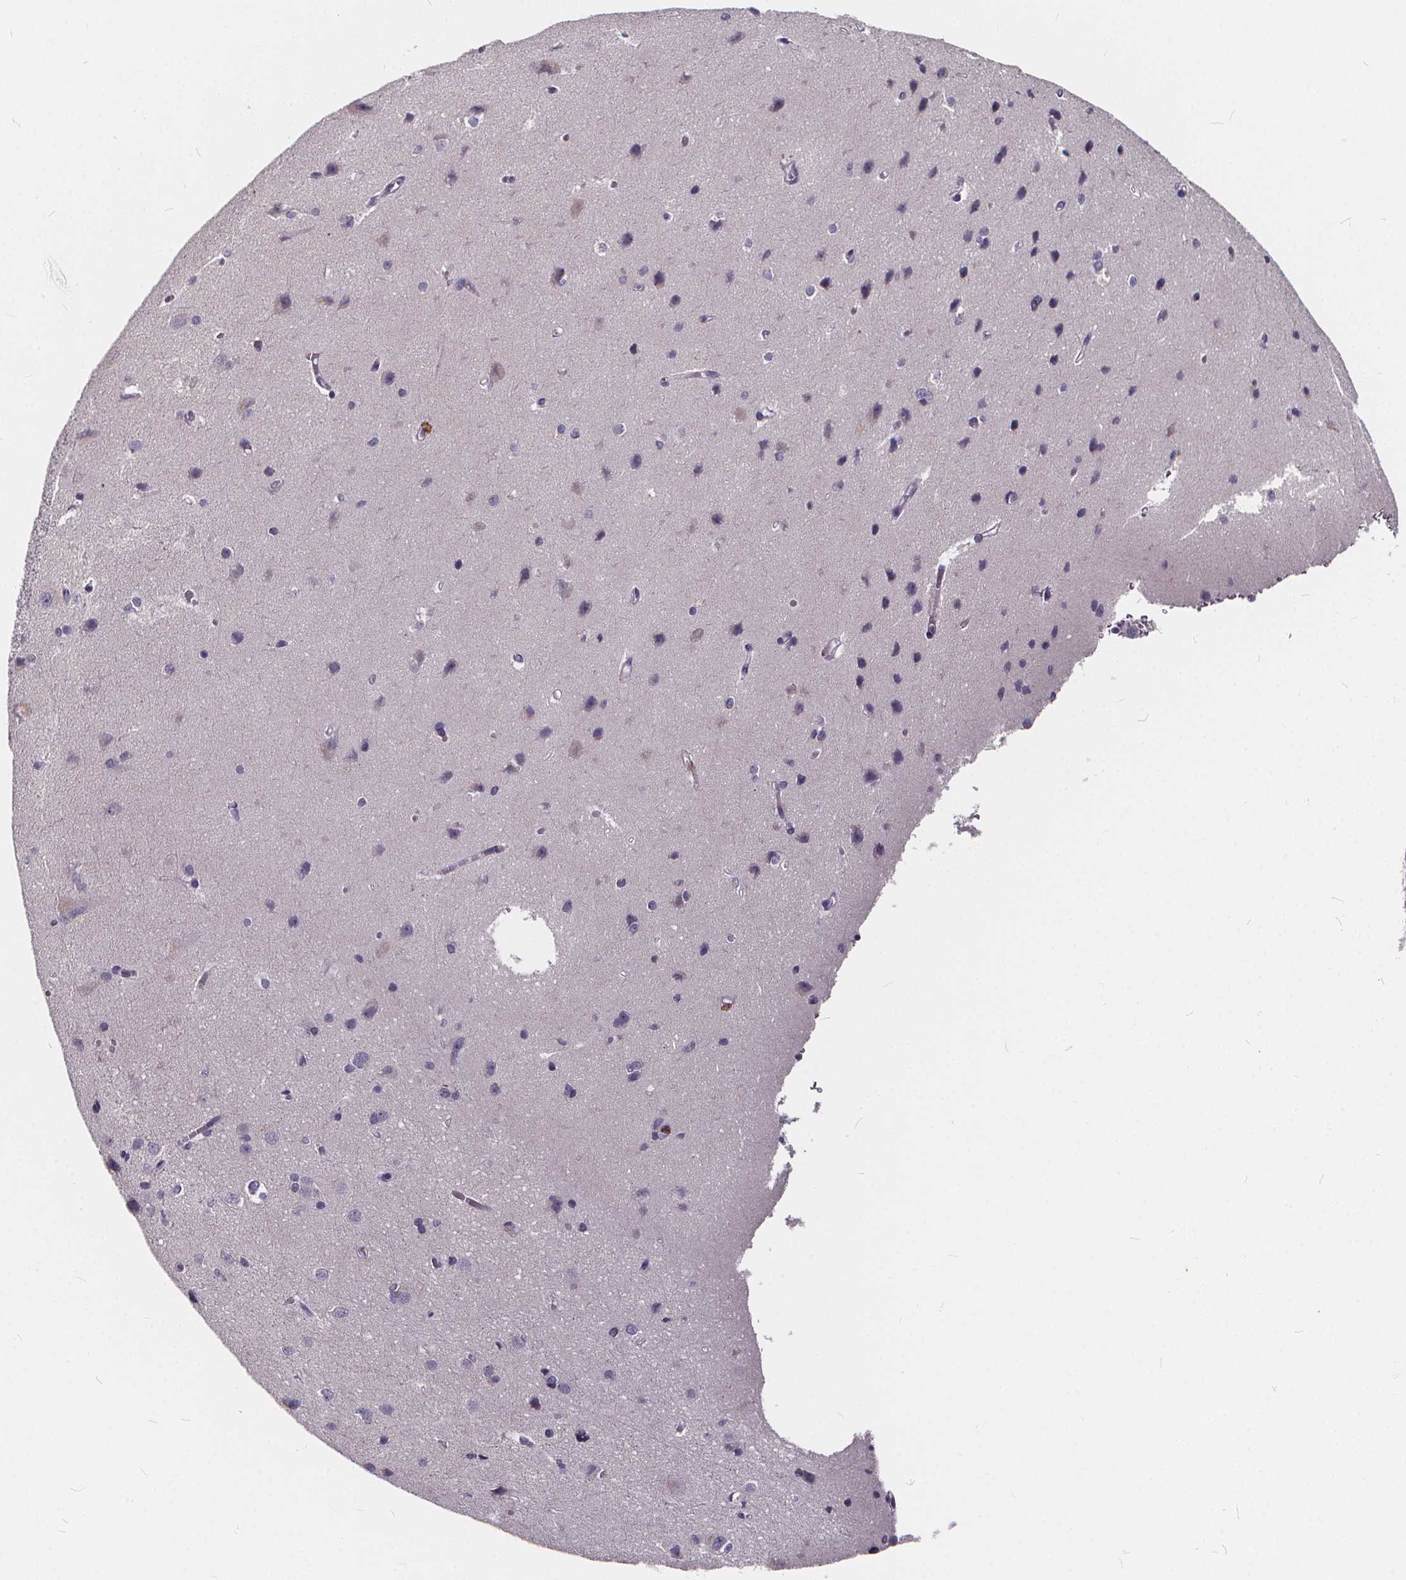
{"staining": {"intensity": "negative", "quantity": "none", "location": "none"}, "tissue": "cerebral cortex", "cell_type": "Endothelial cells", "image_type": "normal", "snomed": [{"axis": "morphology", "description": "Normal tissue, NOS"}, {"axis": "topography", "description": "Cerebral cortex"}], "caption": "An image of cerebral cortex stained for a protein displays no brown staining in endothelial cells. The staining is performed using DAB brown chromogen with nuclei counter-stained in using hematoxylin.", "gene": "SPEF2", "patient": {"sex": "male", "age": 37}}